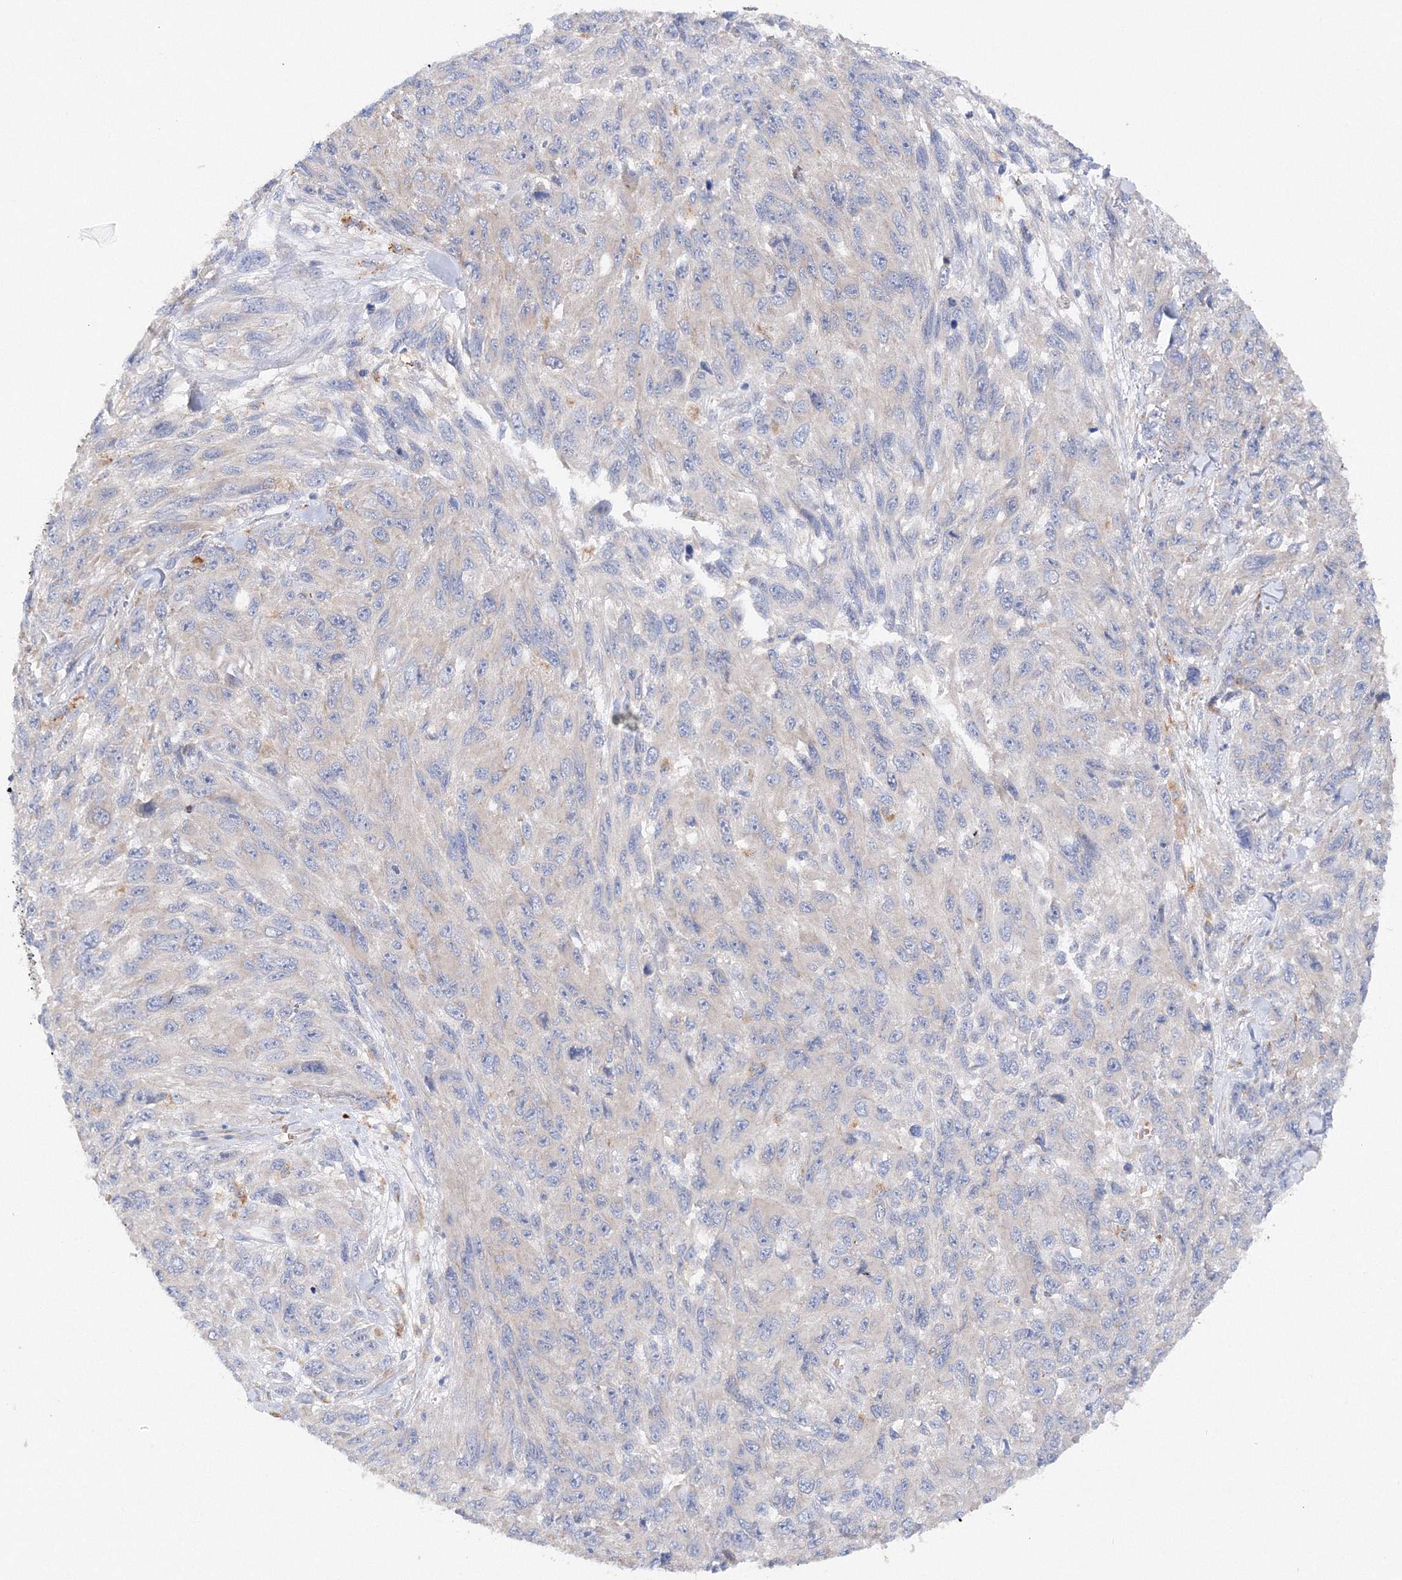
{"staining": {"intensity": "negative", "quantity": "none", "location": "none"}, "tissue": "melanoma", "cell_type": "Tumor cells", "image_type": "cancer", "snomed": [{"axis": "morphology", "description": "Malignant melanoma, NOS"}, {"axis": "topography", "description": "Skin"}], "caption": "DAB (3,3'-diaminobenzidine) immunohistochemical staining of melanoma exhibits no significant staining in tumor cells. (Brightfield microscopy of DAB immunohistochemistry at high magnification).", "gene": "DIS3L2", "patient": {"sex": "female", "age": 96}}